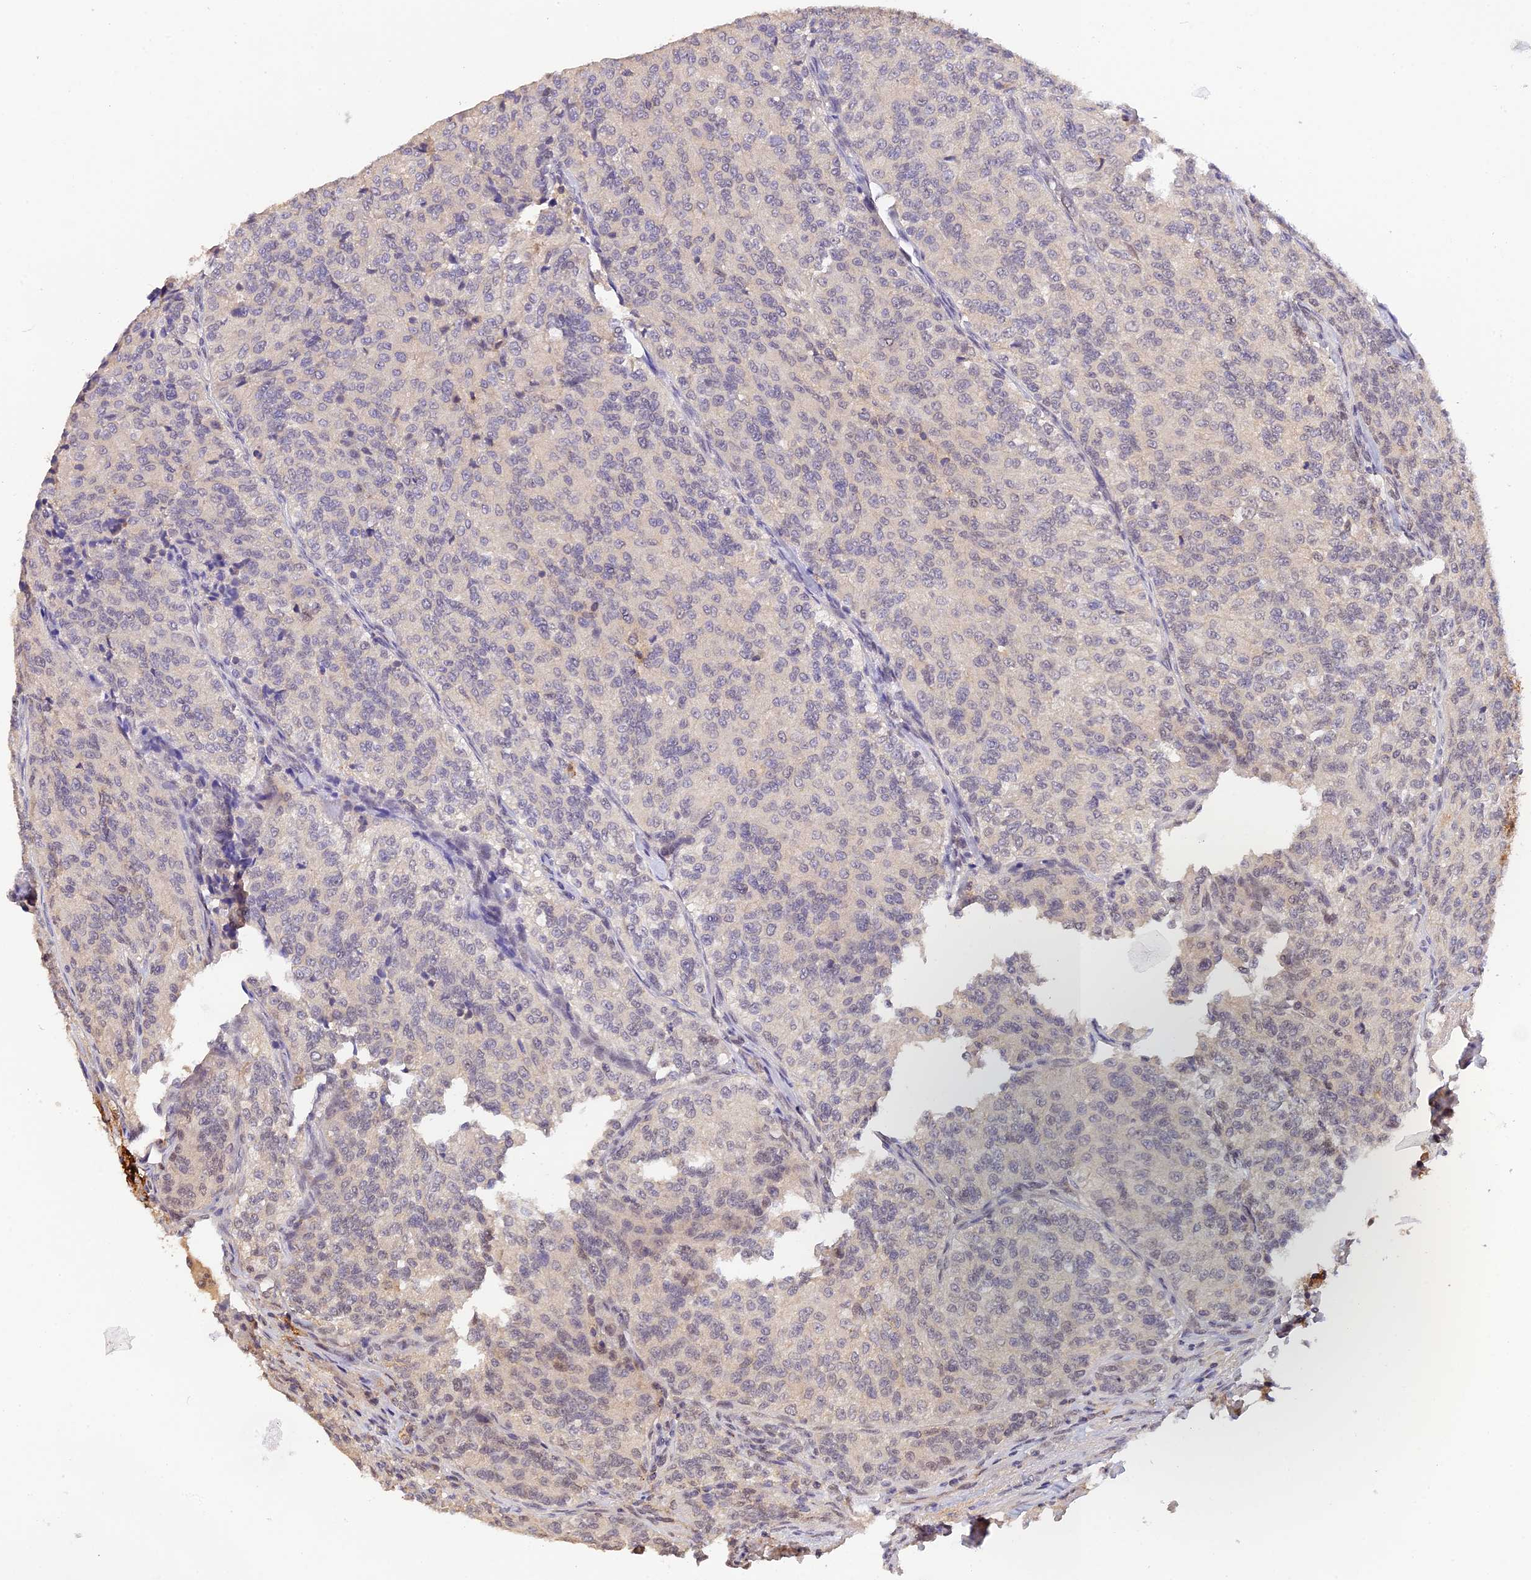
{"staining": {"intensity": "negative", "quantity": "none", "location": "none"}, "tissue": "renal cancer", "cell_type": "Tumor cells", "image_type": "cancer", "snomed": [{"axis": "morphology", "description": "Adenocarcinoma, NOS"}, {"axis": "topography", "description": "Kidney"}], "caption": "Human renal cancer (adenocarcinoma) stained for a protein using immunohistochemistry shows no staining in tumor cells.", "gene": "ZNF436", "patient": {"sex": "female", "age": 63}}